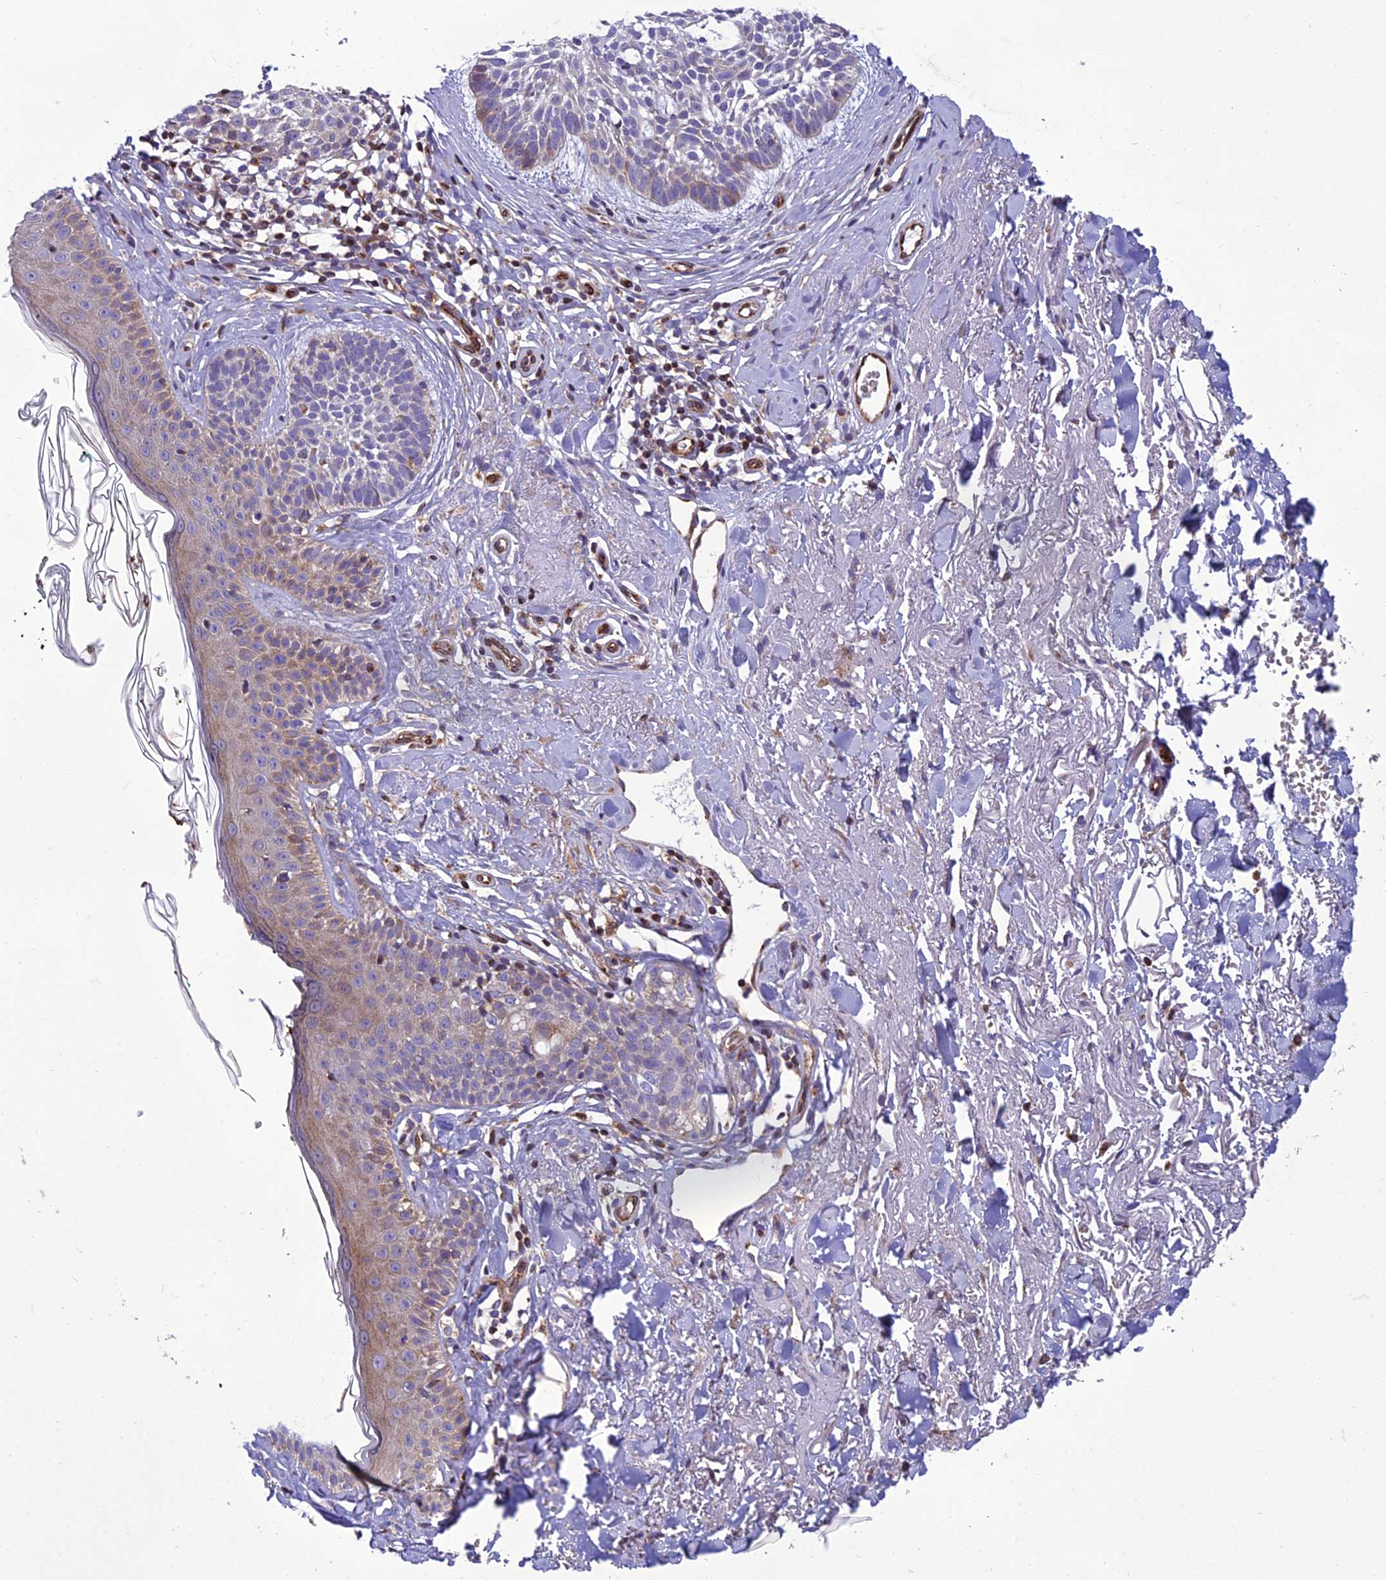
{"staining": {"intensity": "weak", "quantity": "25%-75%", "location": "cytoplasmic/membranous"}, "tissue": "skin cancer", "cell_type": "Tumor cells", "image_type": "cancer", "snomed": [{"axis": "morphology", "description": "Basal cell carcinoma"}, {"axis": "topography", "description": "Skin"}], "caption": "Protein analysis of skin cancer (basal cell carcinoma) tissue reveals weak cytoplasmic/membranous staining in about 25%-75% of tumor cells.", "gene": "GIMAP1", "patient": {"sex": "male", "age": 71}}